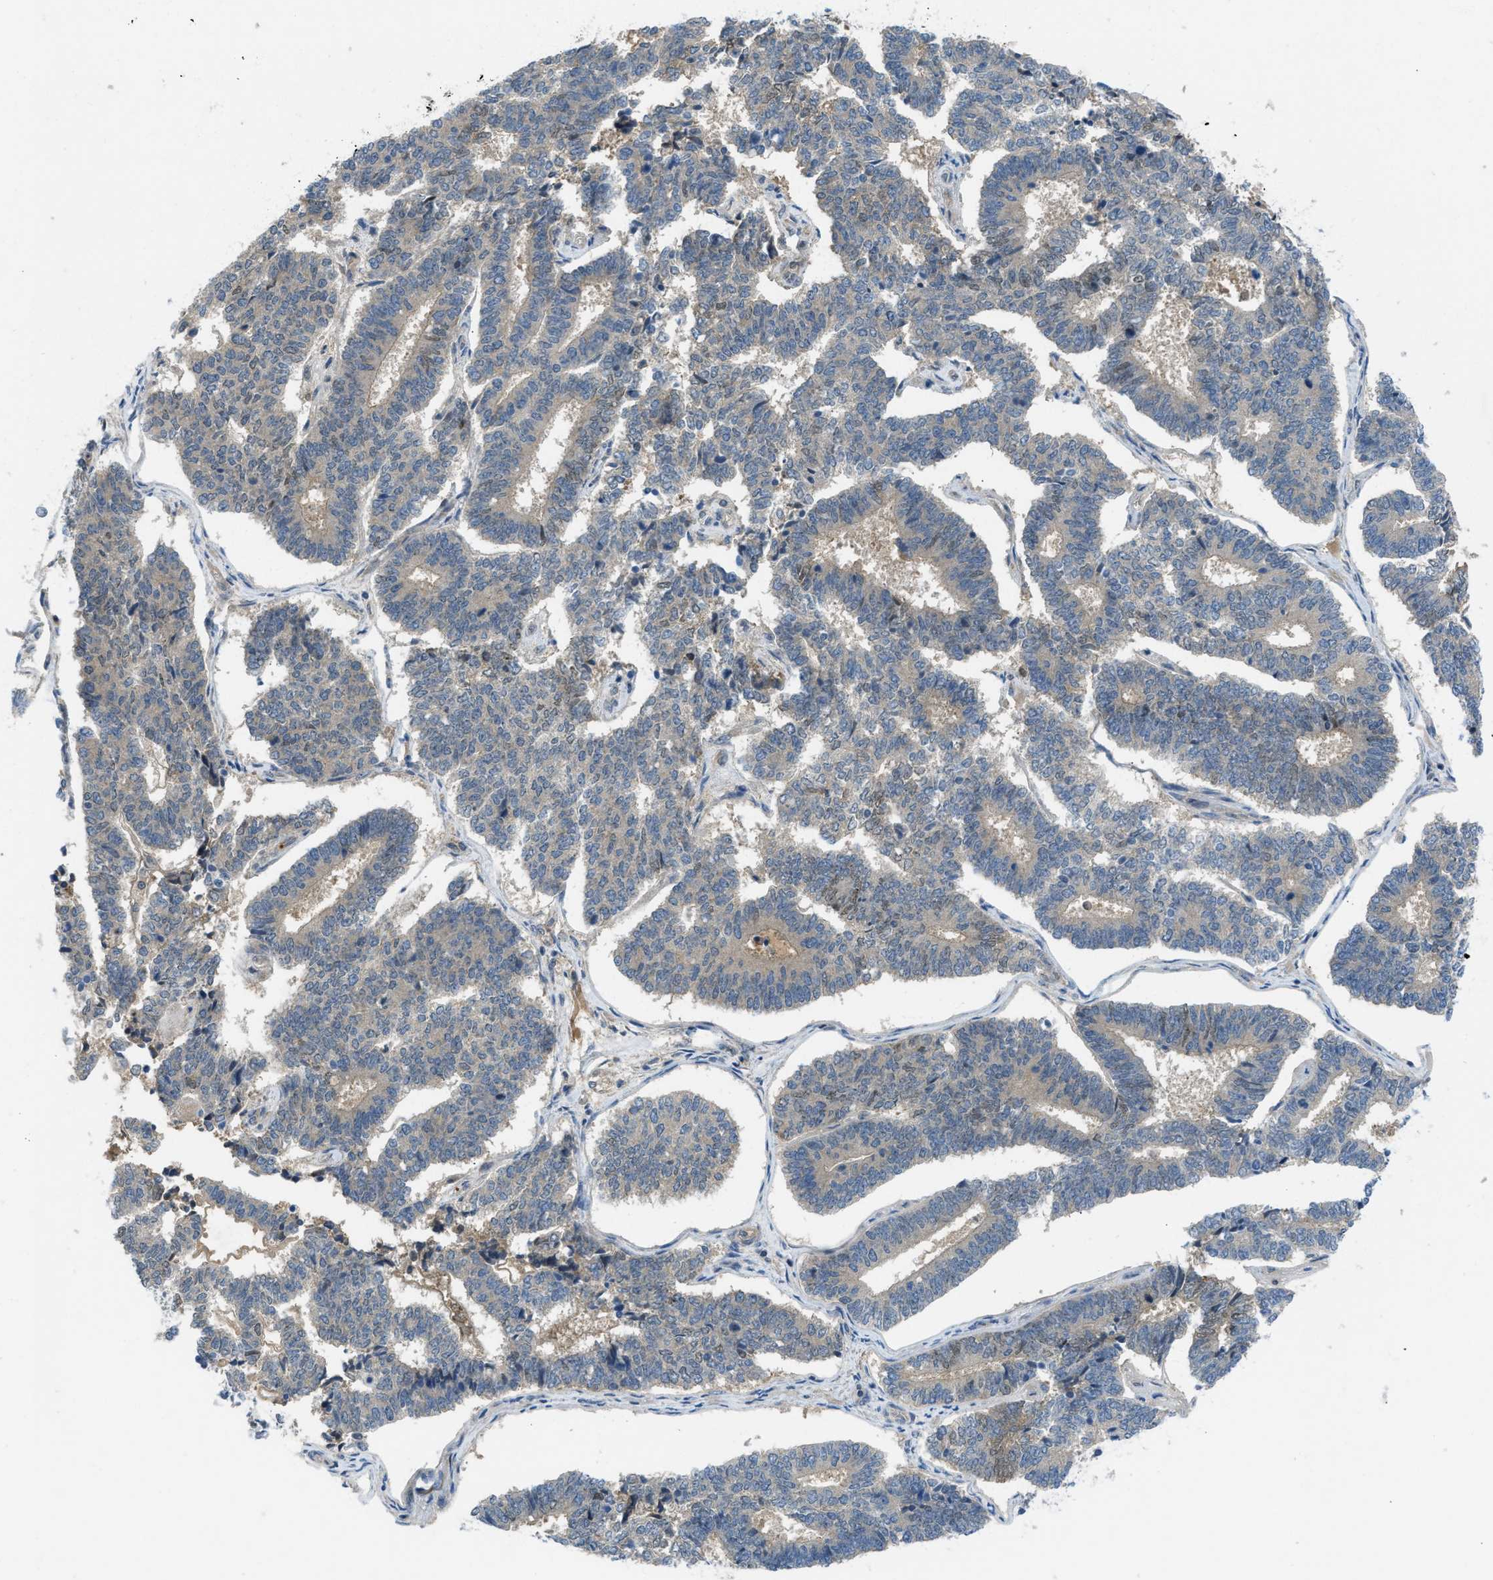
{"staining": {"intensity": "negative", "quantity": "none", "location": "none"}, "tissue": "endometrial cancer", "cell_type": "Tumor cells", "image_type": "cancer", "snomed": [{"axis": "morphology", "description": "Adenocarcinoma, NOS"}, {"axis": "topography", "description": "Endometrium"}], "caption": "Immunohistochemistry of endometrial cancer (adenocarcinoma) reveals no expression in tumor cells.", "gene": "ZNF251", "patient": {"sex": "female", "age": 70}}